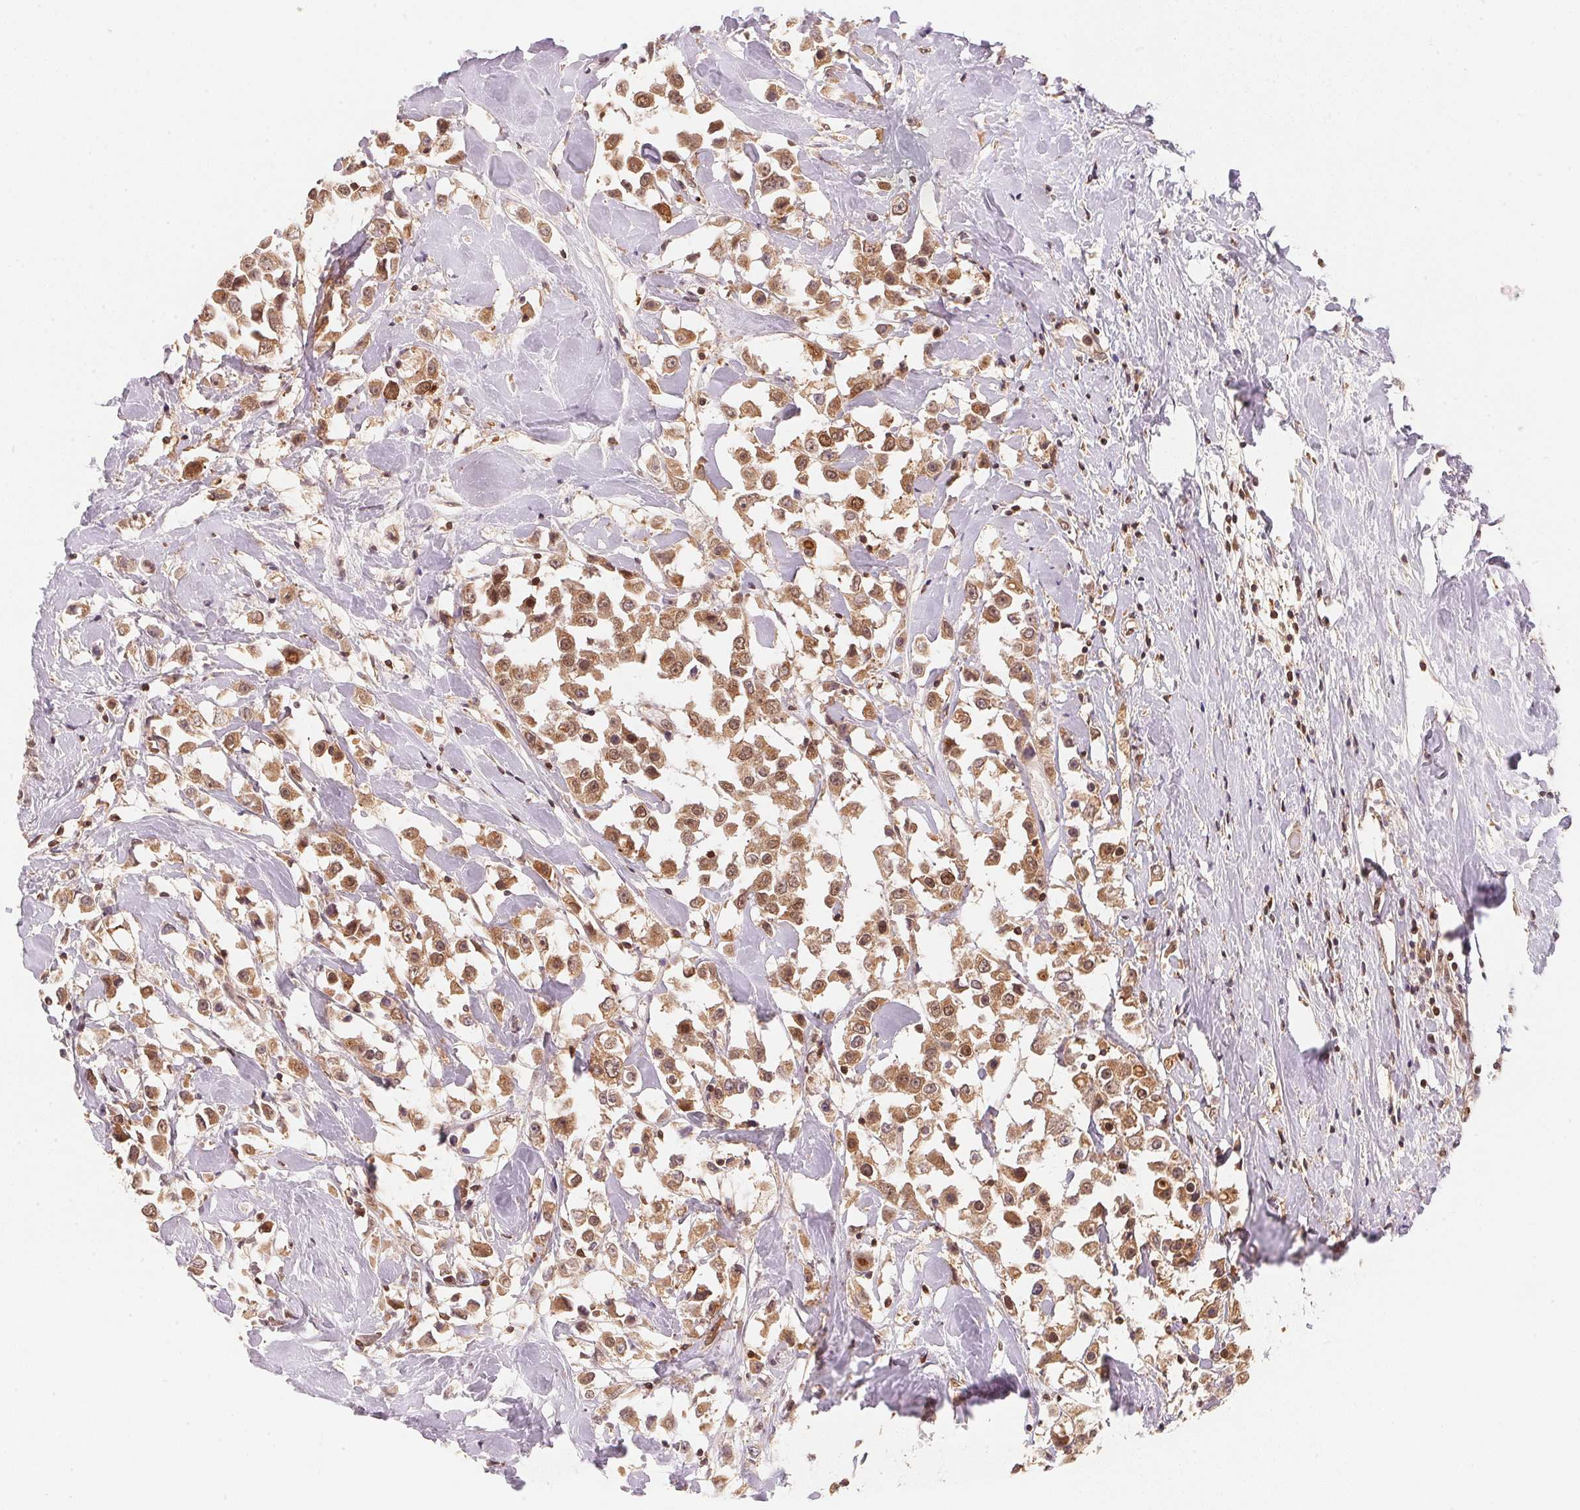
{"staining": {"intensity": "moderate", "quantity": ">75%", "location": "cytoplasmic/membranous,nuclear"}, "tissue": "breast cancer", "cell_type": "Tumor cells", "image_type": "cancer", "snomed": [{"axis": "morphology", "description": "Duct carcinoma"}, {"axis": "topography", "description": "Breast"}], "caption": "Brown immunohistochemical staining in human breast invasive ductal carcinoma demonstrates moderate cytoplasmic/membranous and nuclear expression in about >75% of tumor cells. Ihc stains the protein in brown and the nuclei are stained blue.", "gene": "CCDC102B", "patient": {"sex": "female", "age": 61}}